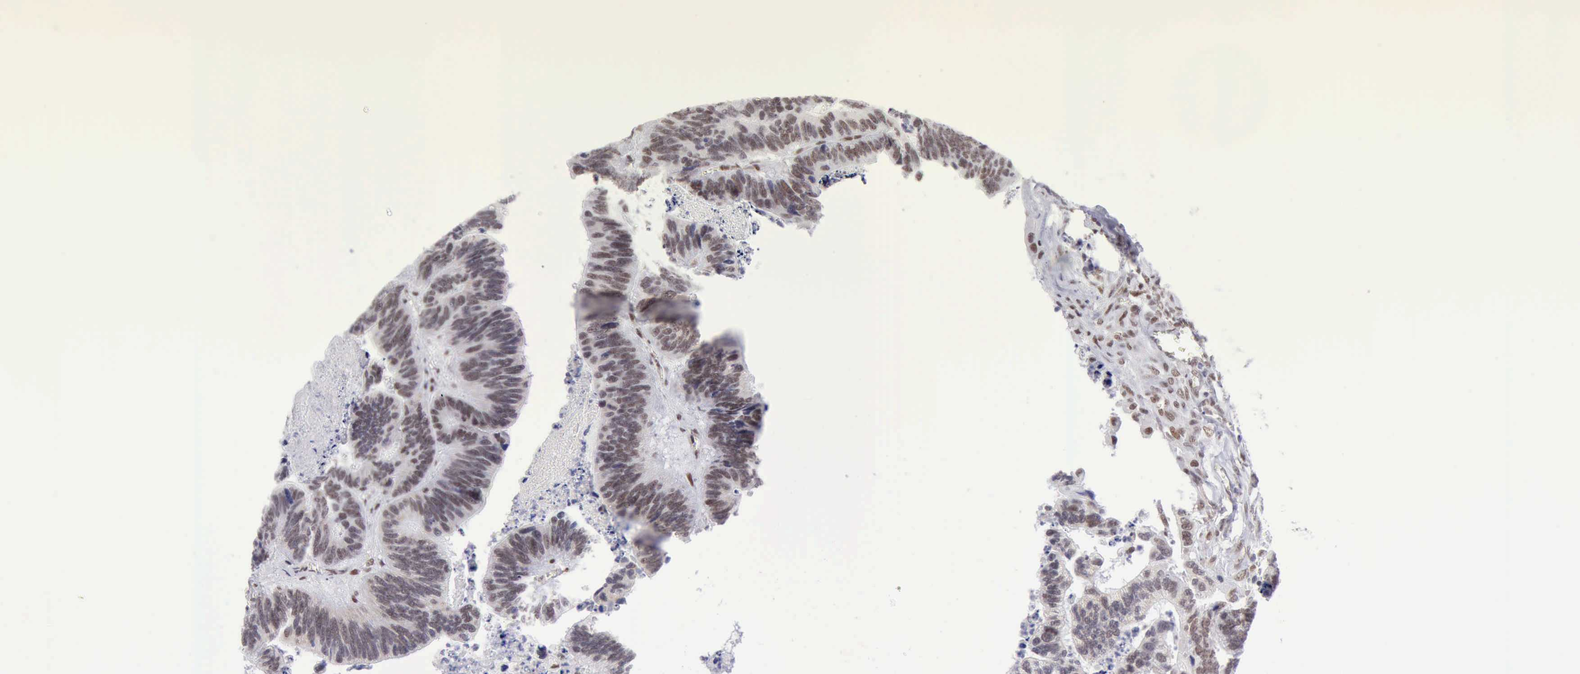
{"staining": {"intensity": "weak", "quantity": ">75%", "location": "nuclear"}, "tissue": "colorectal cancer", "cell_type": "Tumor cells", "image_type": "cancer", "snomed": [{"axis": "morphology", "description": "Adenocarcinoma, NOS"}, {"axis": "topography", "description": "Colon"}], "caption": "About >75% of tumor cells in colorectal adenocarcinoma demonstrate weak nuclear protein staining as visualized by brown immunohistochemical staining.", "gene": "ERCC4", "patient": {"sex": "male", "age": 72}}